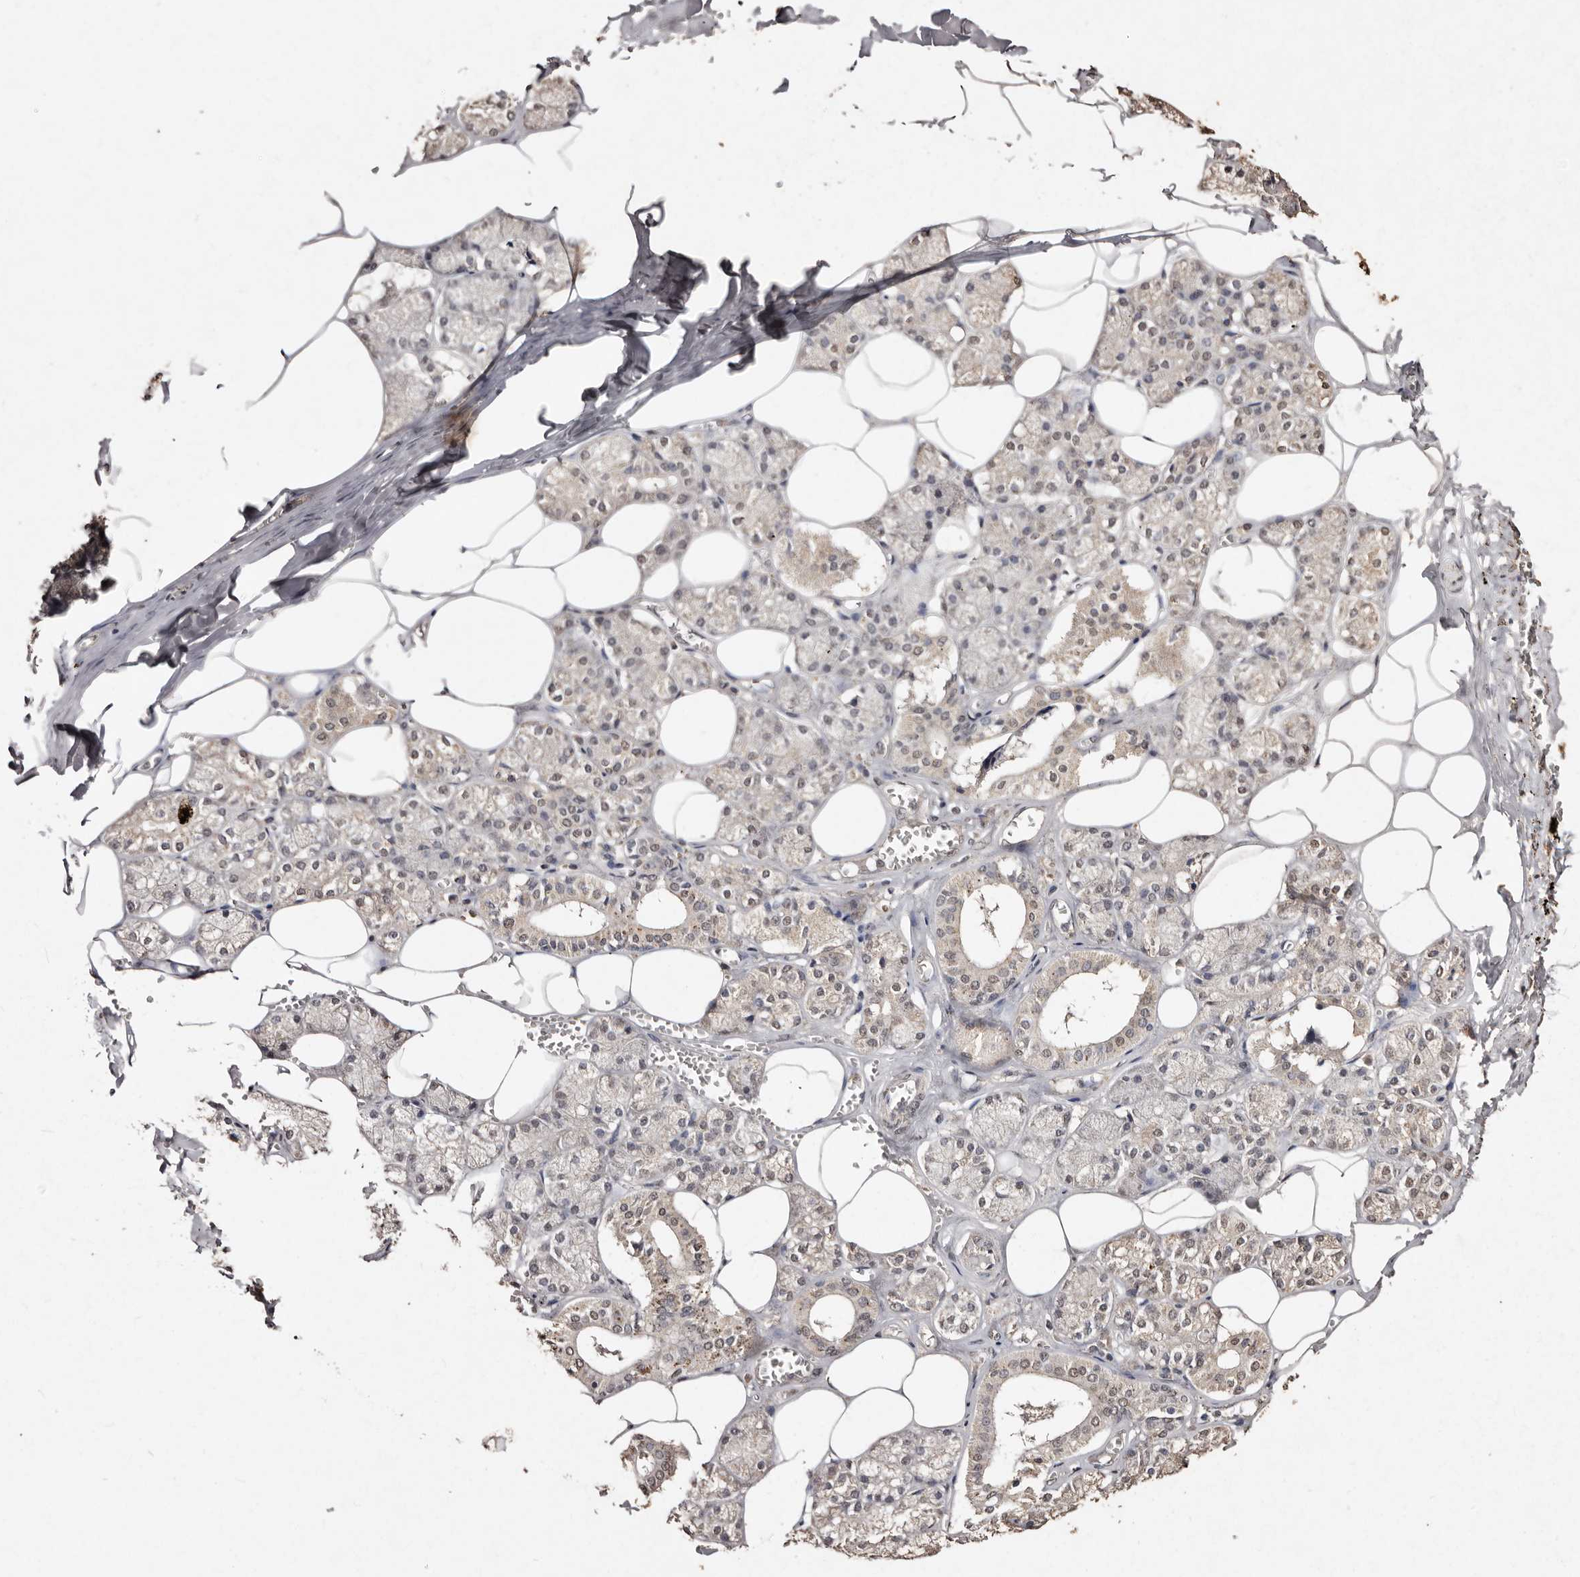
{"staining": {"intensity": "weak", "quantity": "25%-75%", "location": "nuclear"}, "tissue": "salivary gland", "cell_type": "Glandular cells", "image_type": "normal", "snomed": [{"axis": "morphology", "description": "Normal tissue, NOS"}, {"axis": "topography", "description": "Salivary gland"}], "caption": "Immunohistochemistry staining of benign salivary gland, which demonstrates low levels of weak nuclear positivity in approximately 25%-75% of glandular cells indicating weak nuclear protein positivity. The staining was performed using DAB (brown) for protein detection and nuclei were counterstained in hematoxylin (blue).", "gene": "ERBB4", "patient": {"sex": "male", "age": 62}}